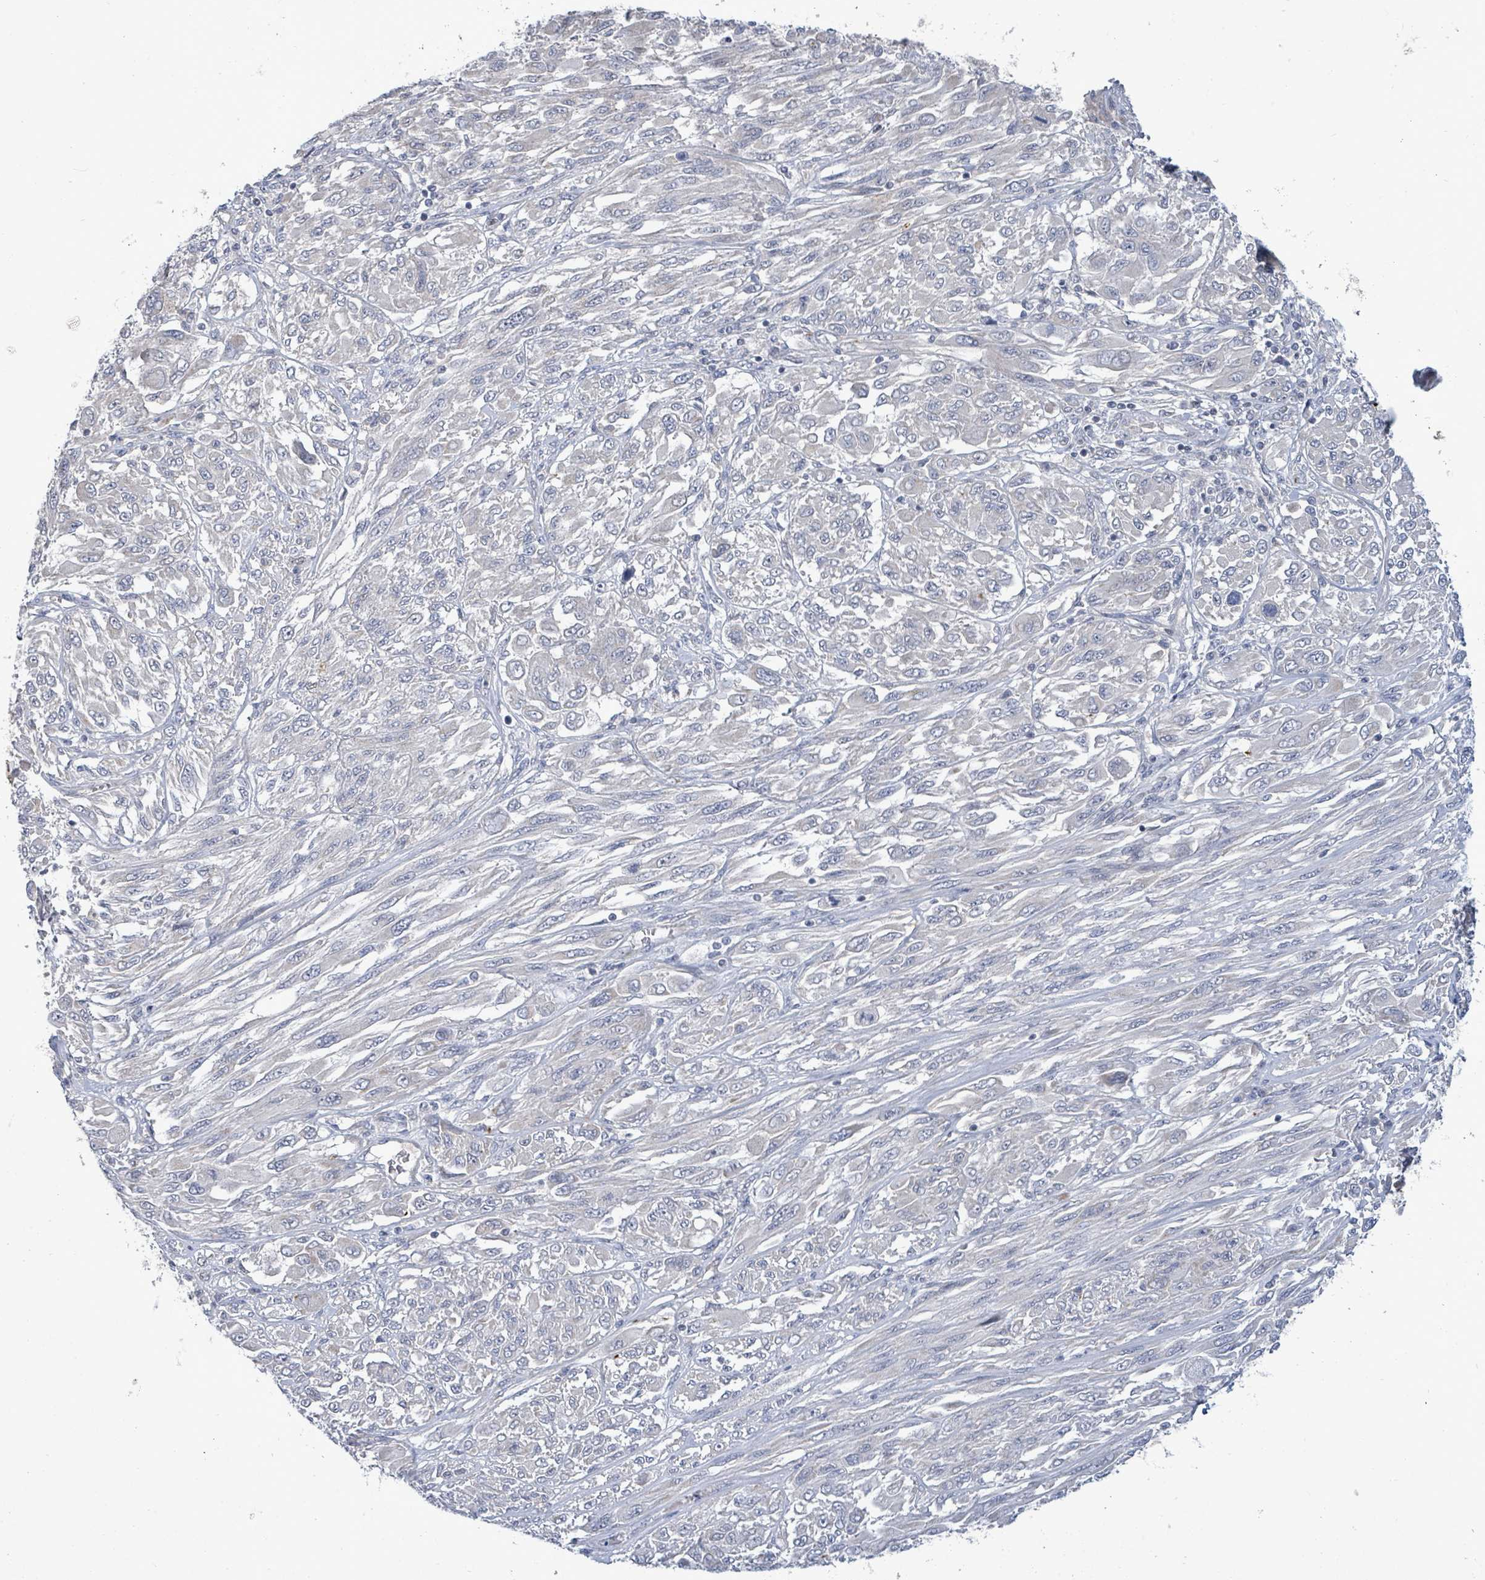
{"staining": {"intensity": "negative", "quantity": "none", "location": "none"}, "tissue": "melanoma", "cell_type": "Tumor cells", "image_type": "cancer", "snomed": [{"axis": "morphology", "description": "Malignant melanoma, NOS"}, {"axis": "topography", "description": "Skin"}], "caption": "There is no significant expression in tumor cells of malignant melanoma.", "gene": "ZFPM1", "patient": {"sex": "female", "age": 91}}